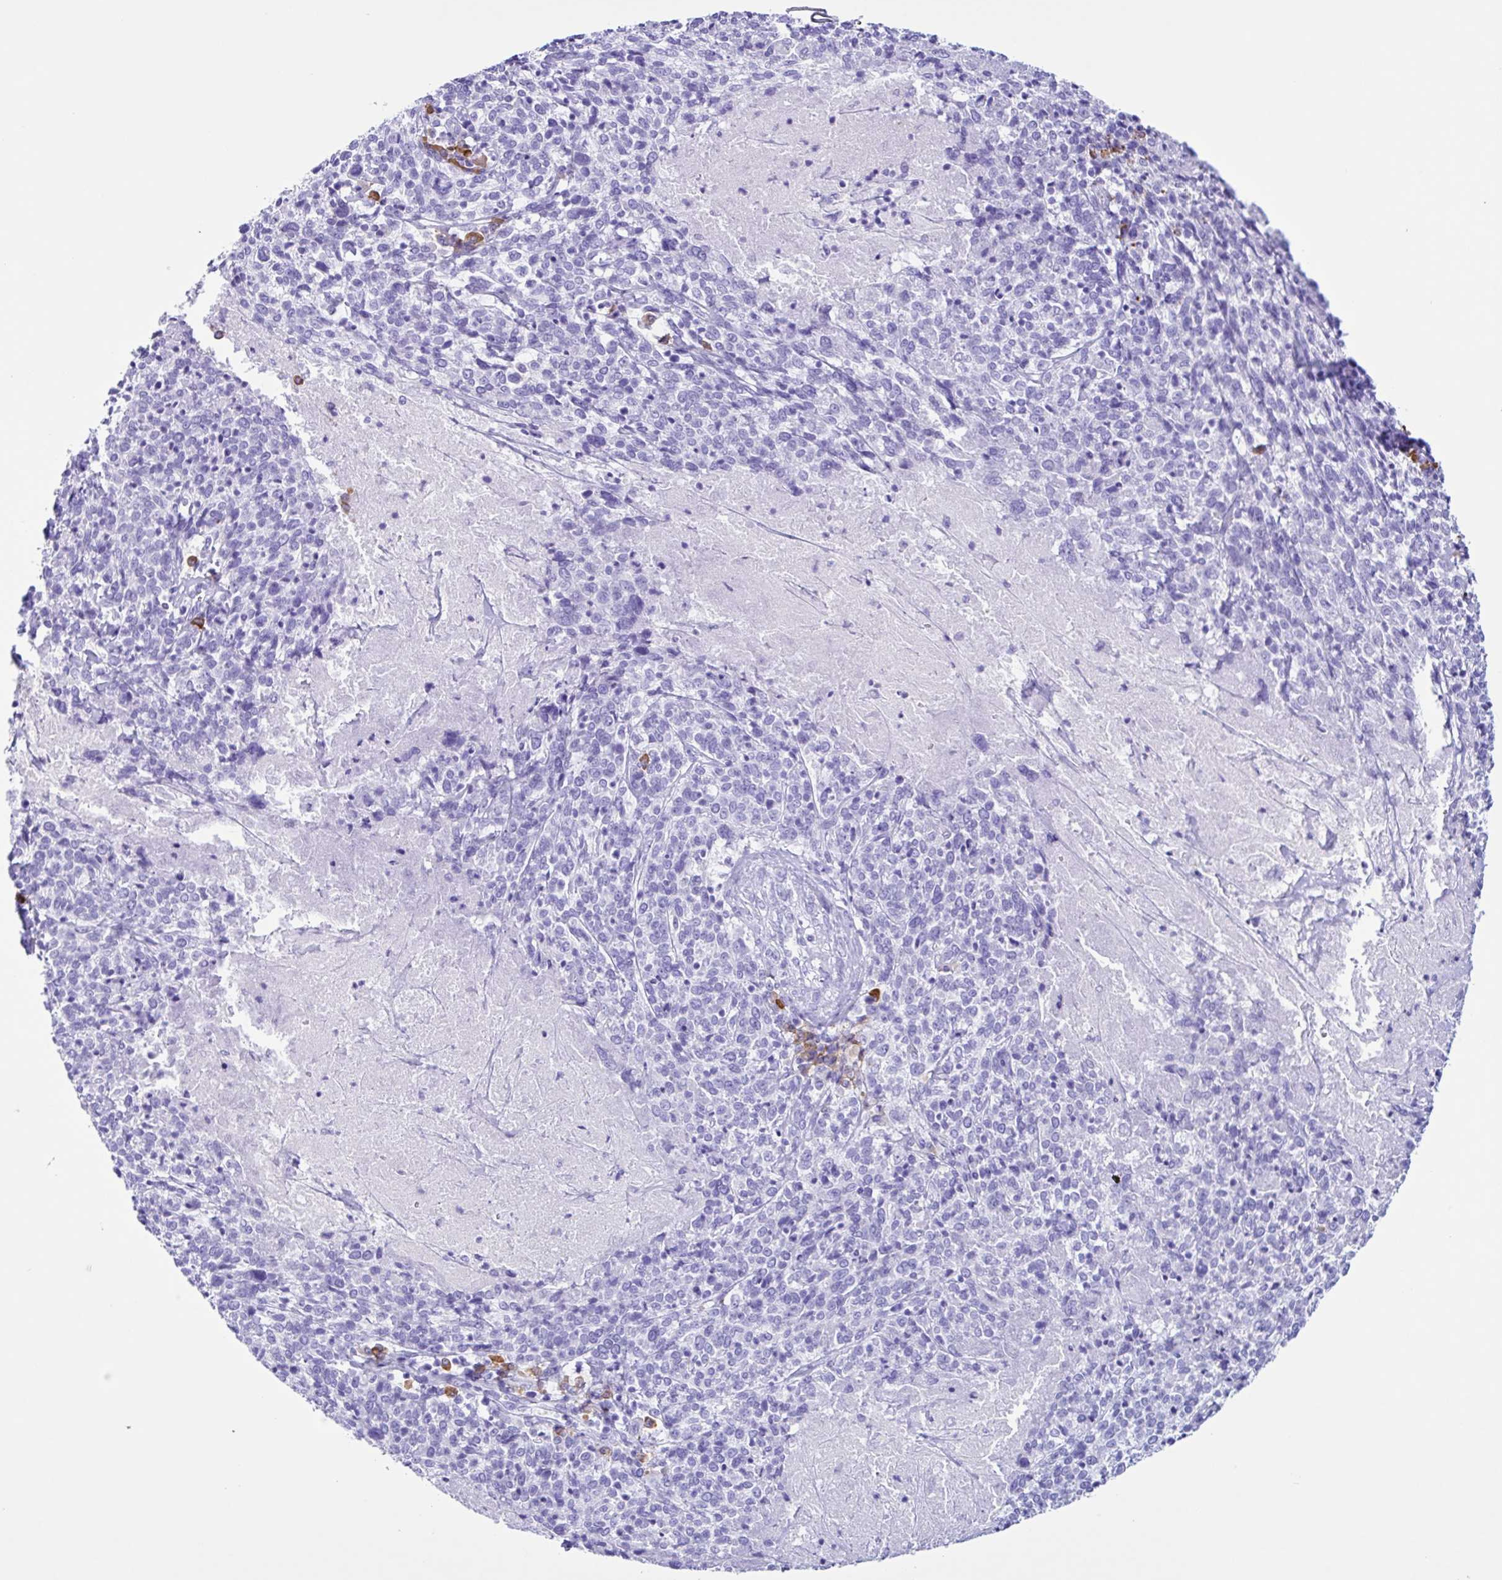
{"staining": {"intensity": "negative", "quantity": "none", "location": "none"}, "tissue": "cervical cancer", "cell_type": "Tumor cells", "image_type": "cancer", "snomed": [{"axis": "morphology", "description": "Squamous cell carcinoma, NOS"}, {"axis": "topography", "description": "Cervix"}], "caption": "Immunohistochemistry (IHC) image of neoplastic tissue: human cervical cancer stained with DAB exhibits no significant protein positivity in tumor cells. (IHC, brightfield microscopy, high magnification).", "gene": "PIGF", "patient": {"sex": "female", "age": 46}}